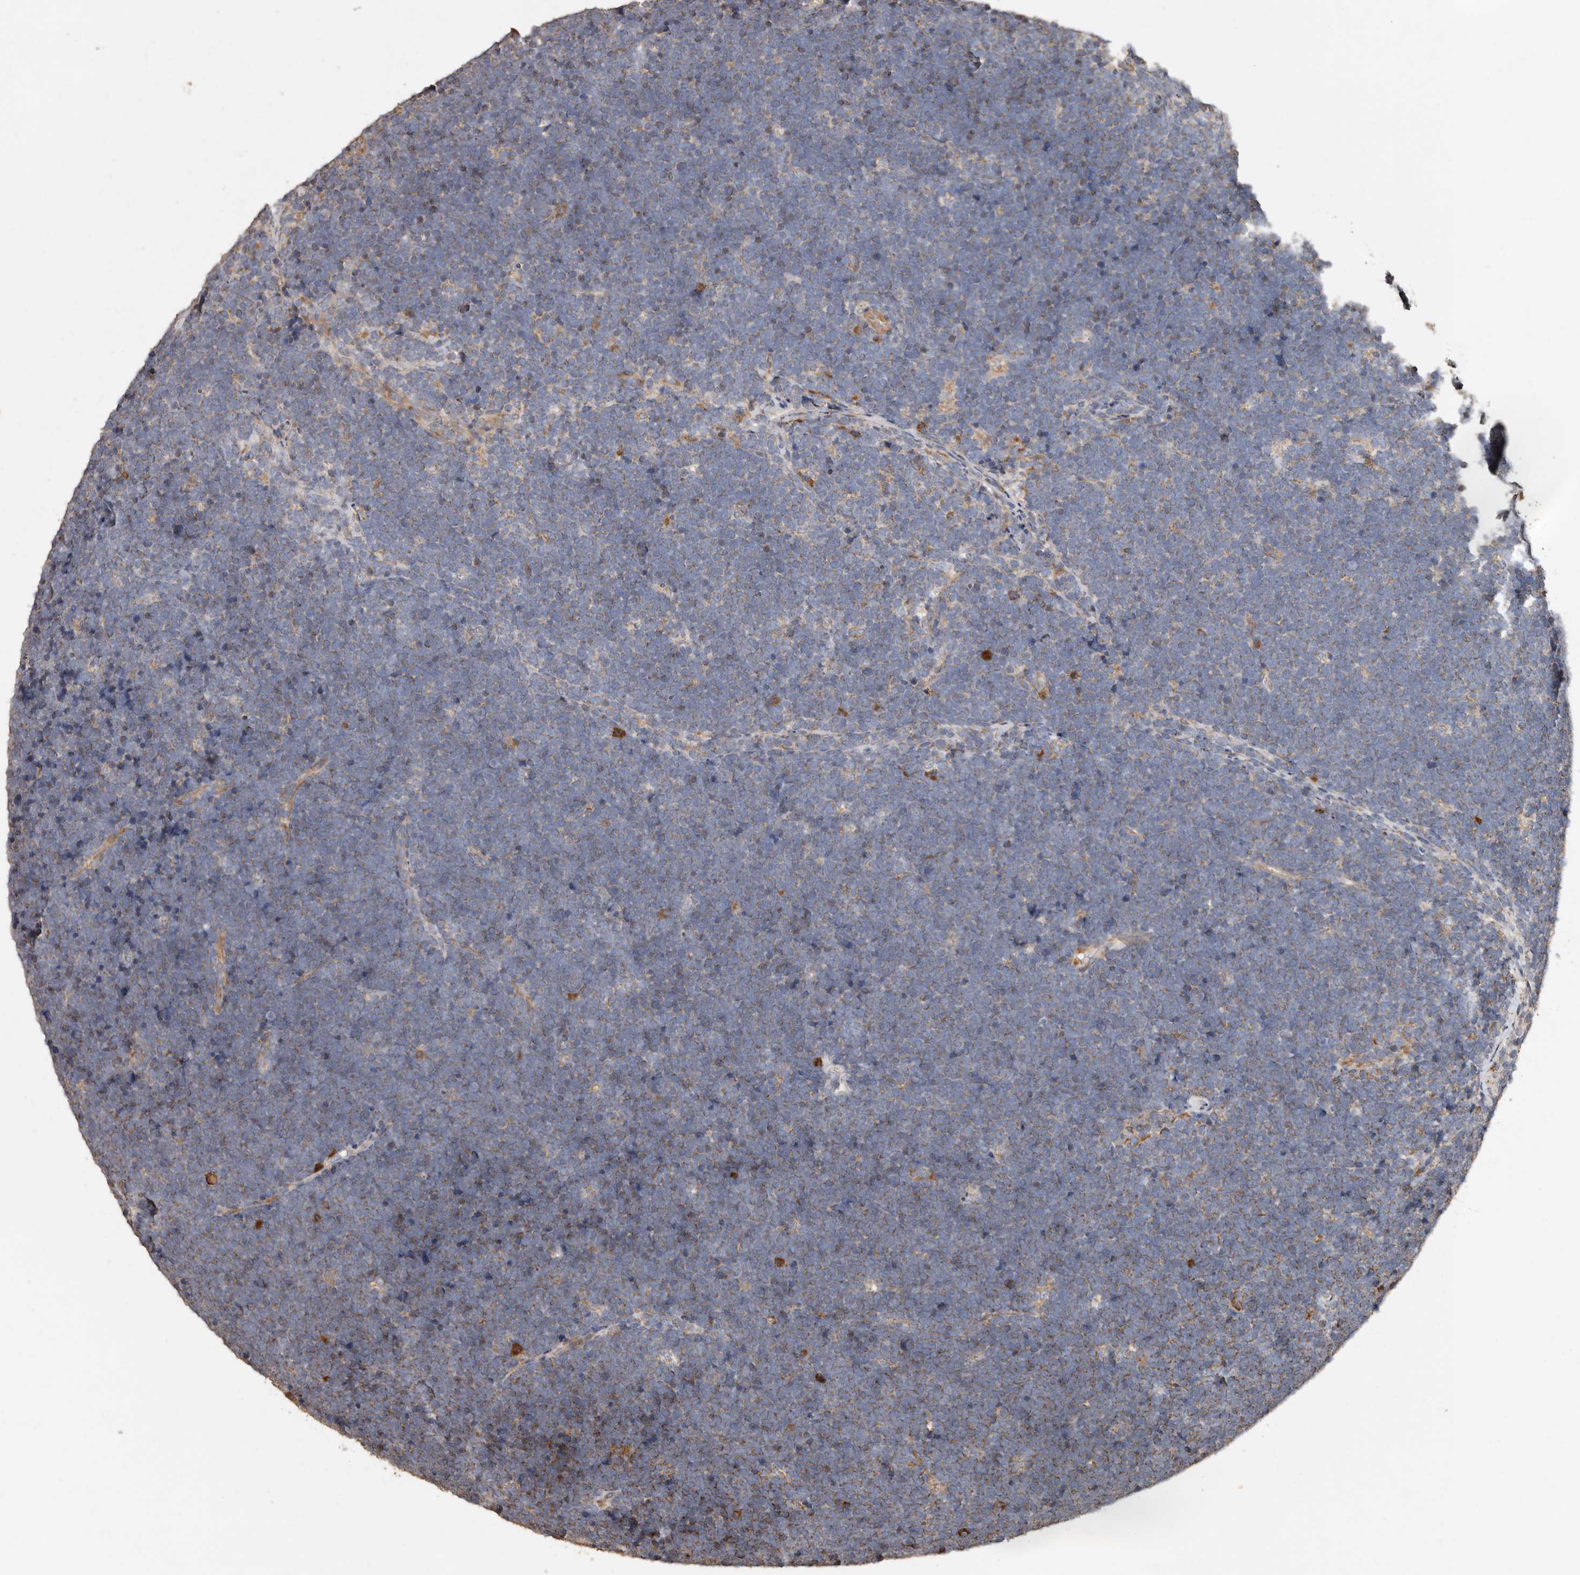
{"staining": {"intensity": "weak", "quantity": "<25%", "location": "cytoplasmic/membranous"}, "tissue": "lymphoma", "cell_type": "Tumor cells", "image_type": "cancer", "snomed": [{"axis": "morphology", "description": "Malignant lymphoma, non-Hodgkin's type, High grade"}, {"axis": "topography", "description": "Lymph node"}], "caption": "Immunohistochemistry (IHC) photomicrograph of neoplastic tissue: human lymphoma stained with DAB shows no significant protein positivity in tumor cells. (Immunohistochemistry (IHC), brightfield microscopy, high magnification).", "gene": "OSGIN2", "patient": {"sex": "male", "age": 13}}